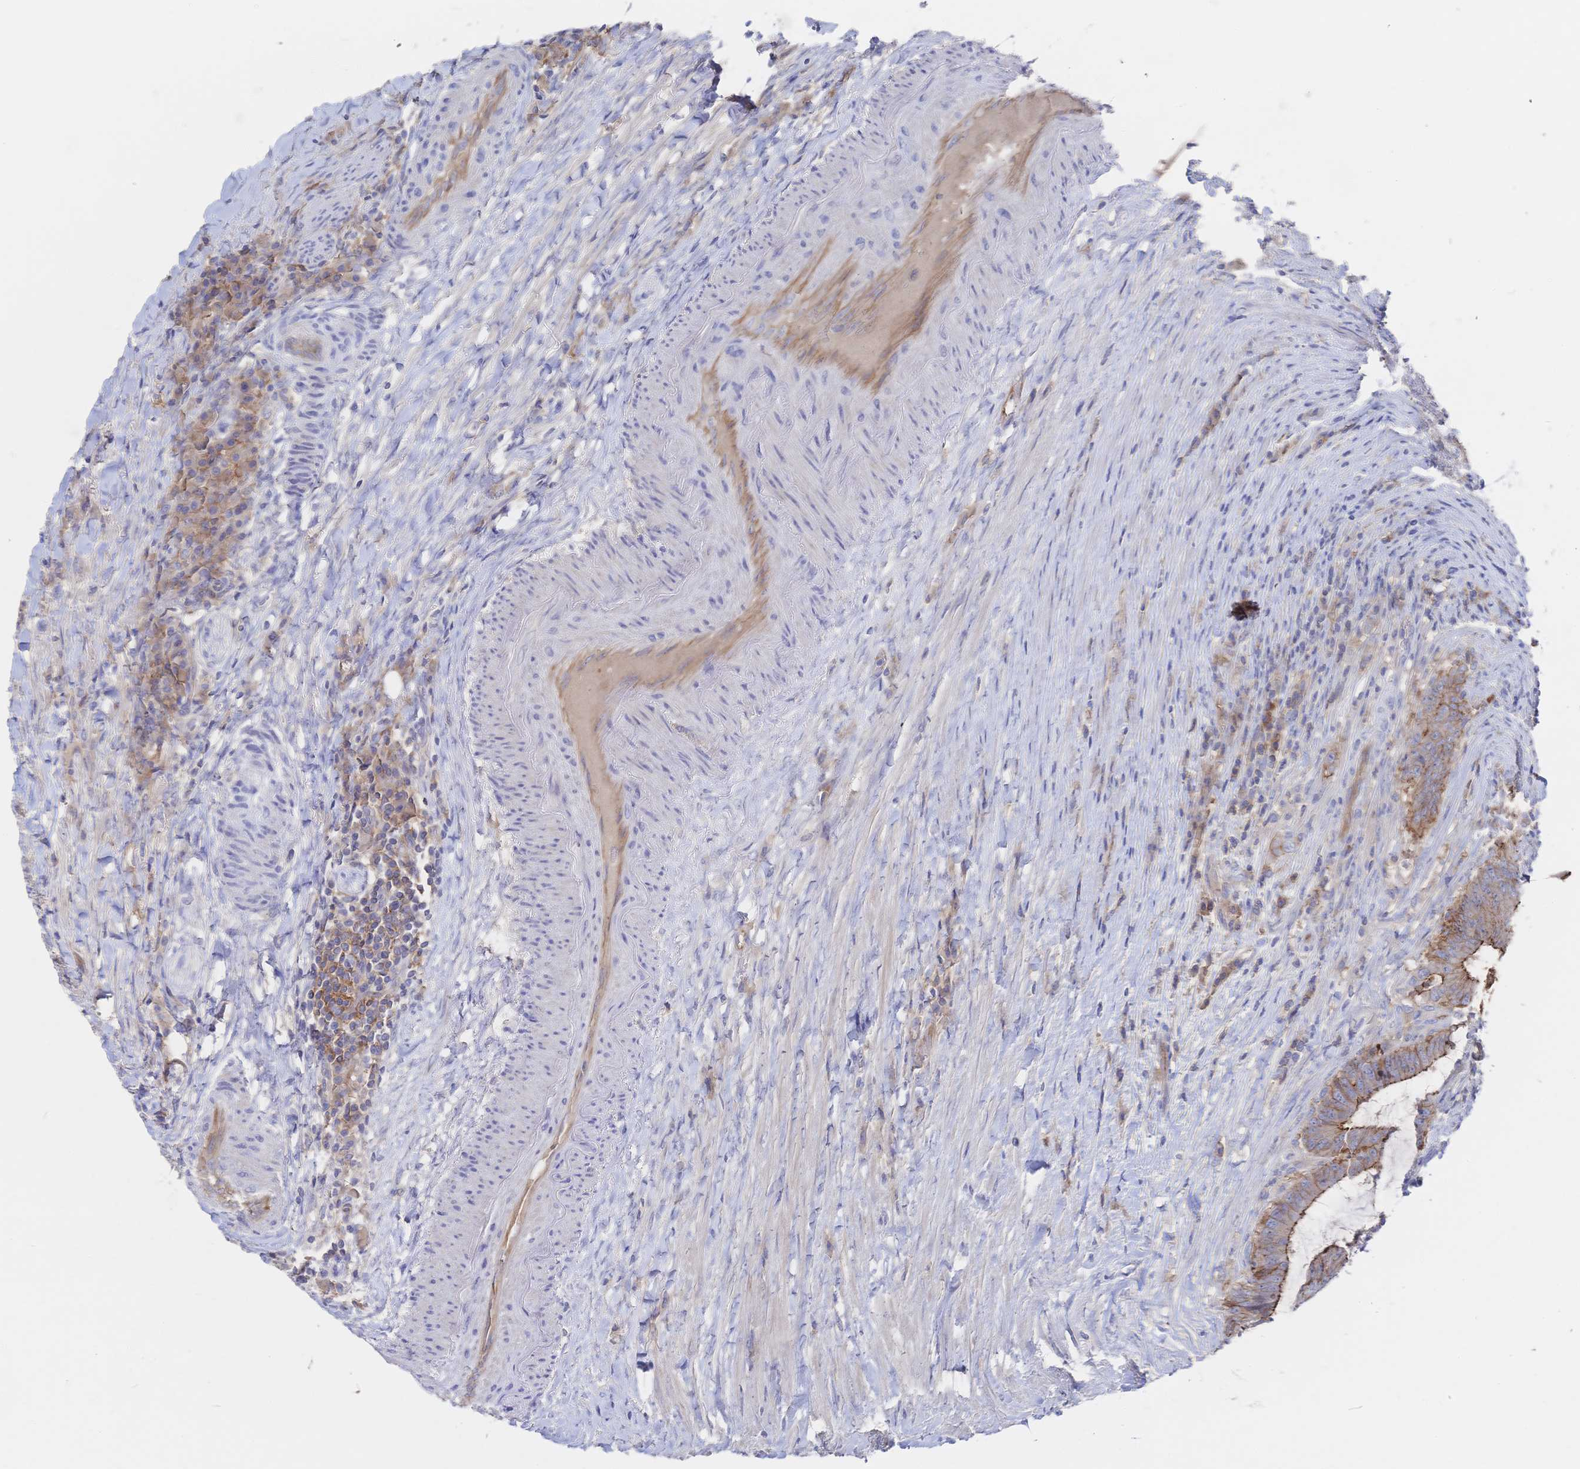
{"staining": {"intensity": "moderate", "quantity": ">75%", "location": "cytoplasmic/membranous"}, "tissue": "colorectal cancer", "cell_type": "Tumor cells", "image_type": "cancer", "snomed": [{"axis": "morphology", "description": "Adenocarcinoma, NOS"}, {"axis": "topography", "description": "Colon"}], "caption": "Immunohistochemistry (IHC) histopathology image of human adenocarcinoma (colorectal) stained for a protein (brown), which exhibits medium levels of moderate cytoplasmic/membranous positivity in about >75% of tumor cells.", "gene": "F11R", "patient": {"sex": "female", "age": 43}}